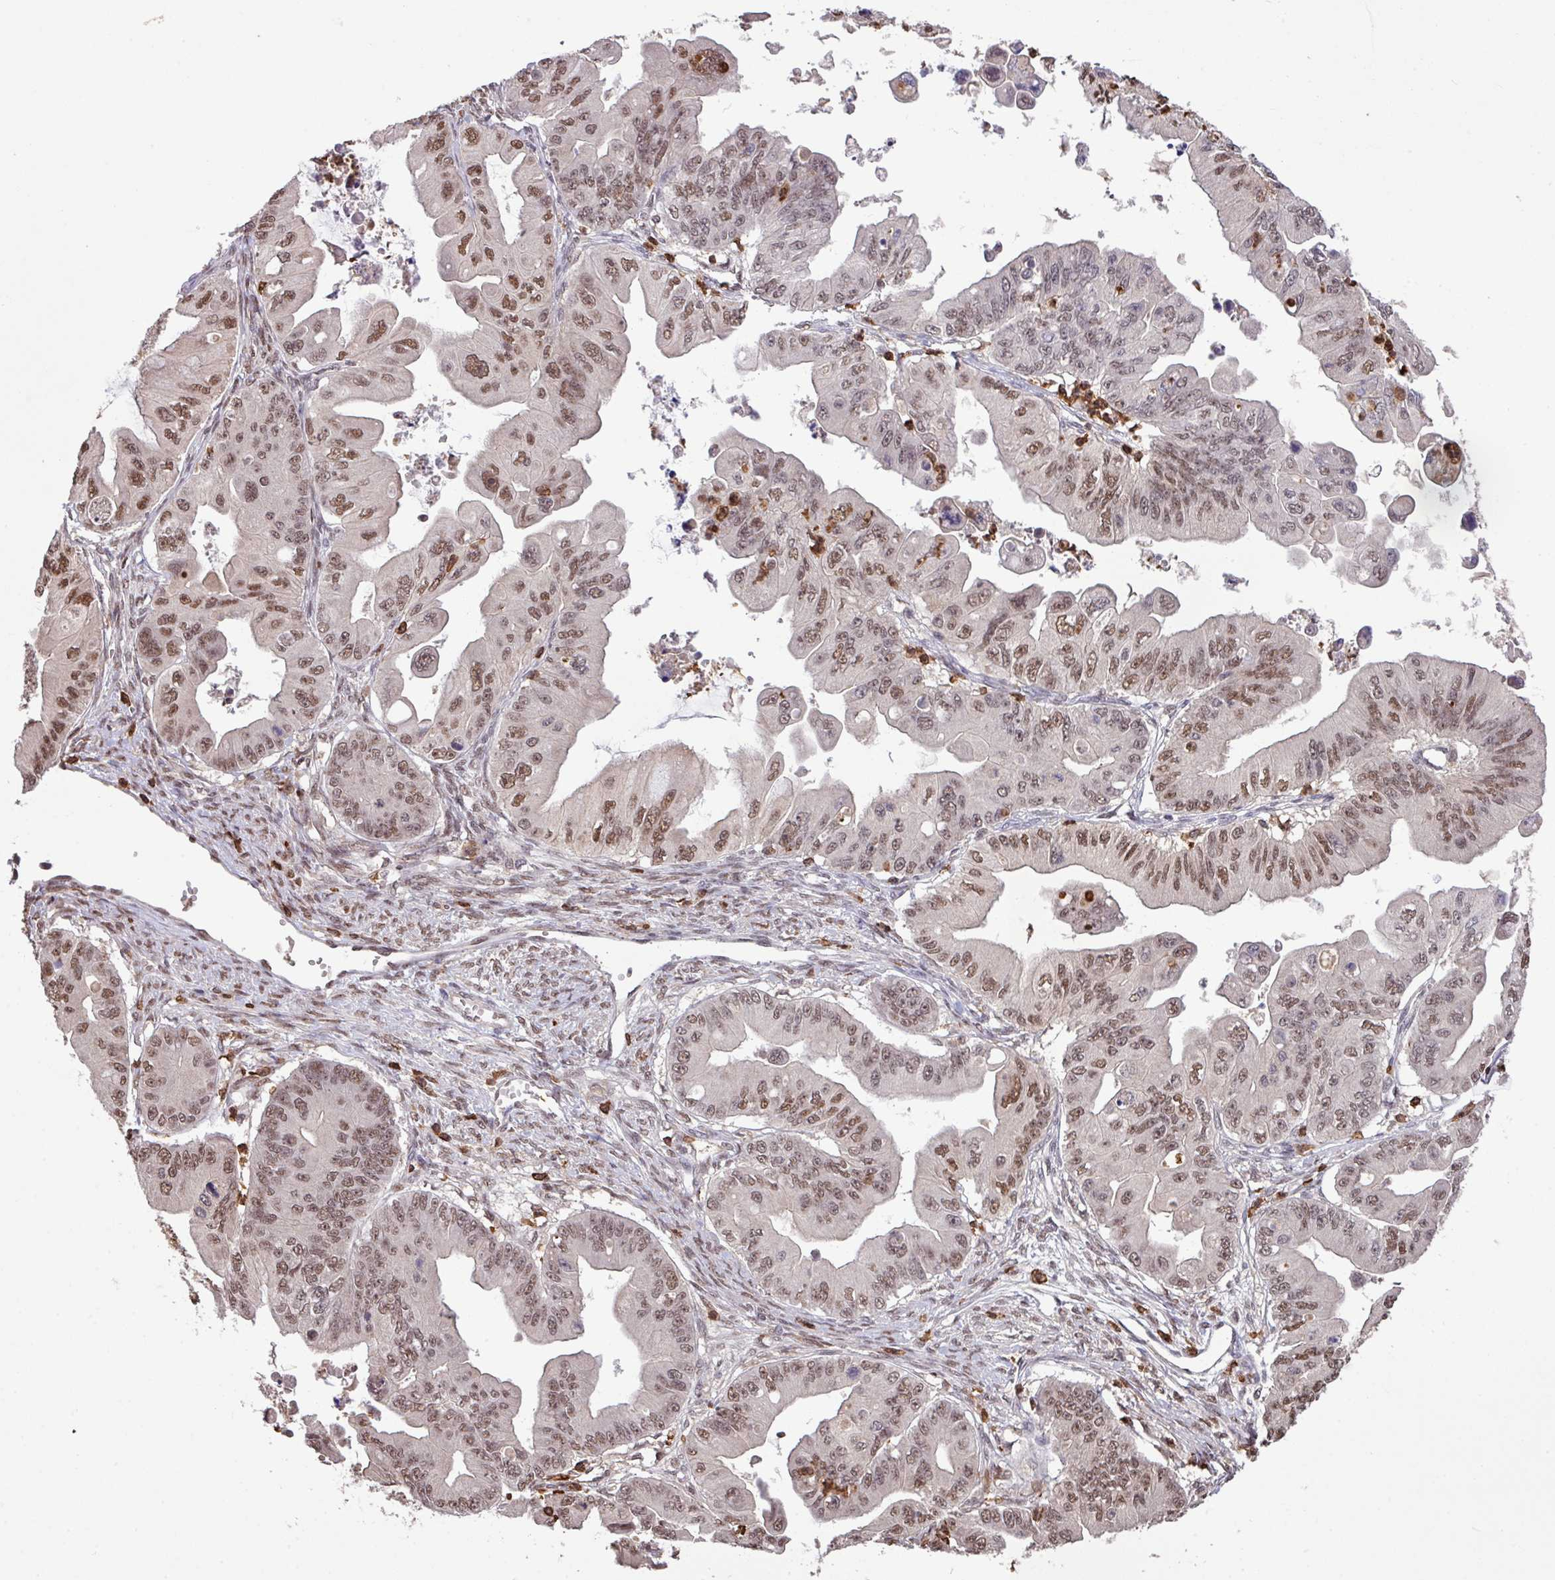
{"staining": {"intensity": "moderate", "quantity": ">75%", "location": "nuclear"}, "tissue": "ovarian cancer", "cell_type": "Tumor cells", "image_type": "cancer", "snomed": [{"axis": "morphology", "description": "Cystadenocarcinoma, mucinous, NOS"}, {"axis": "topography", "description": "Ovary"}], "caption": "Immunohistochemistry (IHC) (DAB) staining of ovarian cancer (mucinous cystadenocarcinoma) reveals moderate nuclear protein expression in about >75% of tumor cells.", "gene": "GON7", "patient": {"sex": "female", "age": 71}}